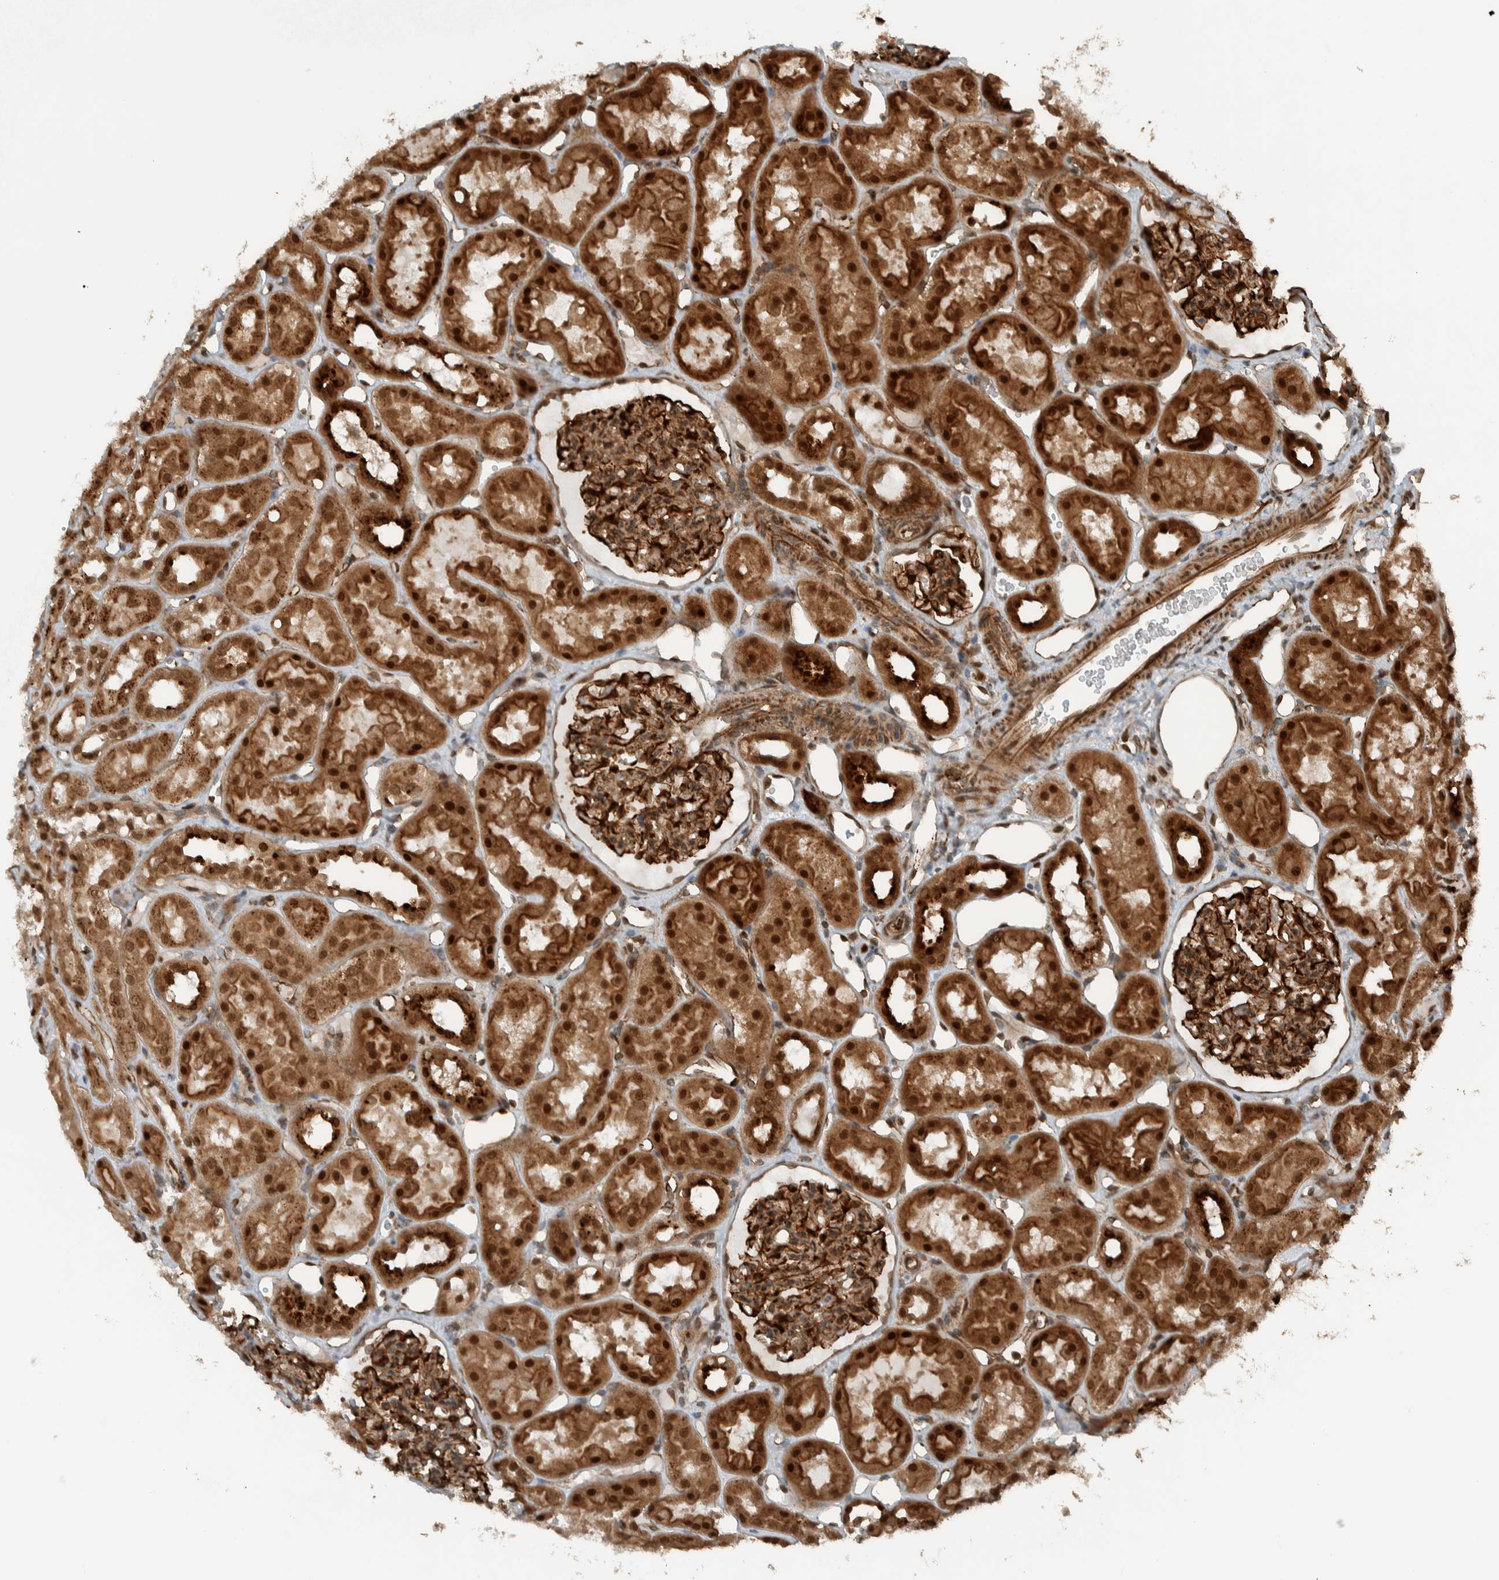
{"staining": {"intensity": "strong", "quantity": ">75%", "location": "cytoplasmic/membranous"}, "tissue": "kidney", "cell_type": "Cells in glomeruli", "image_type": "normal", "snomed": [{"axis": "morphology", "description": "Normal tissue, NOS"}, {"axis": "topography", "description": "Kidney"}], "caption": "Immunohistochemical staining of normal kidney reveals high levels of strong cytoplasmic/membranous positivity in approximately >75% of cells in glomeruli. The protein of interest is shown in brown color, while the nuclei are stained blue.", "gene": "GIGYF1", "patient": {"sex": "male", "age": 16}}